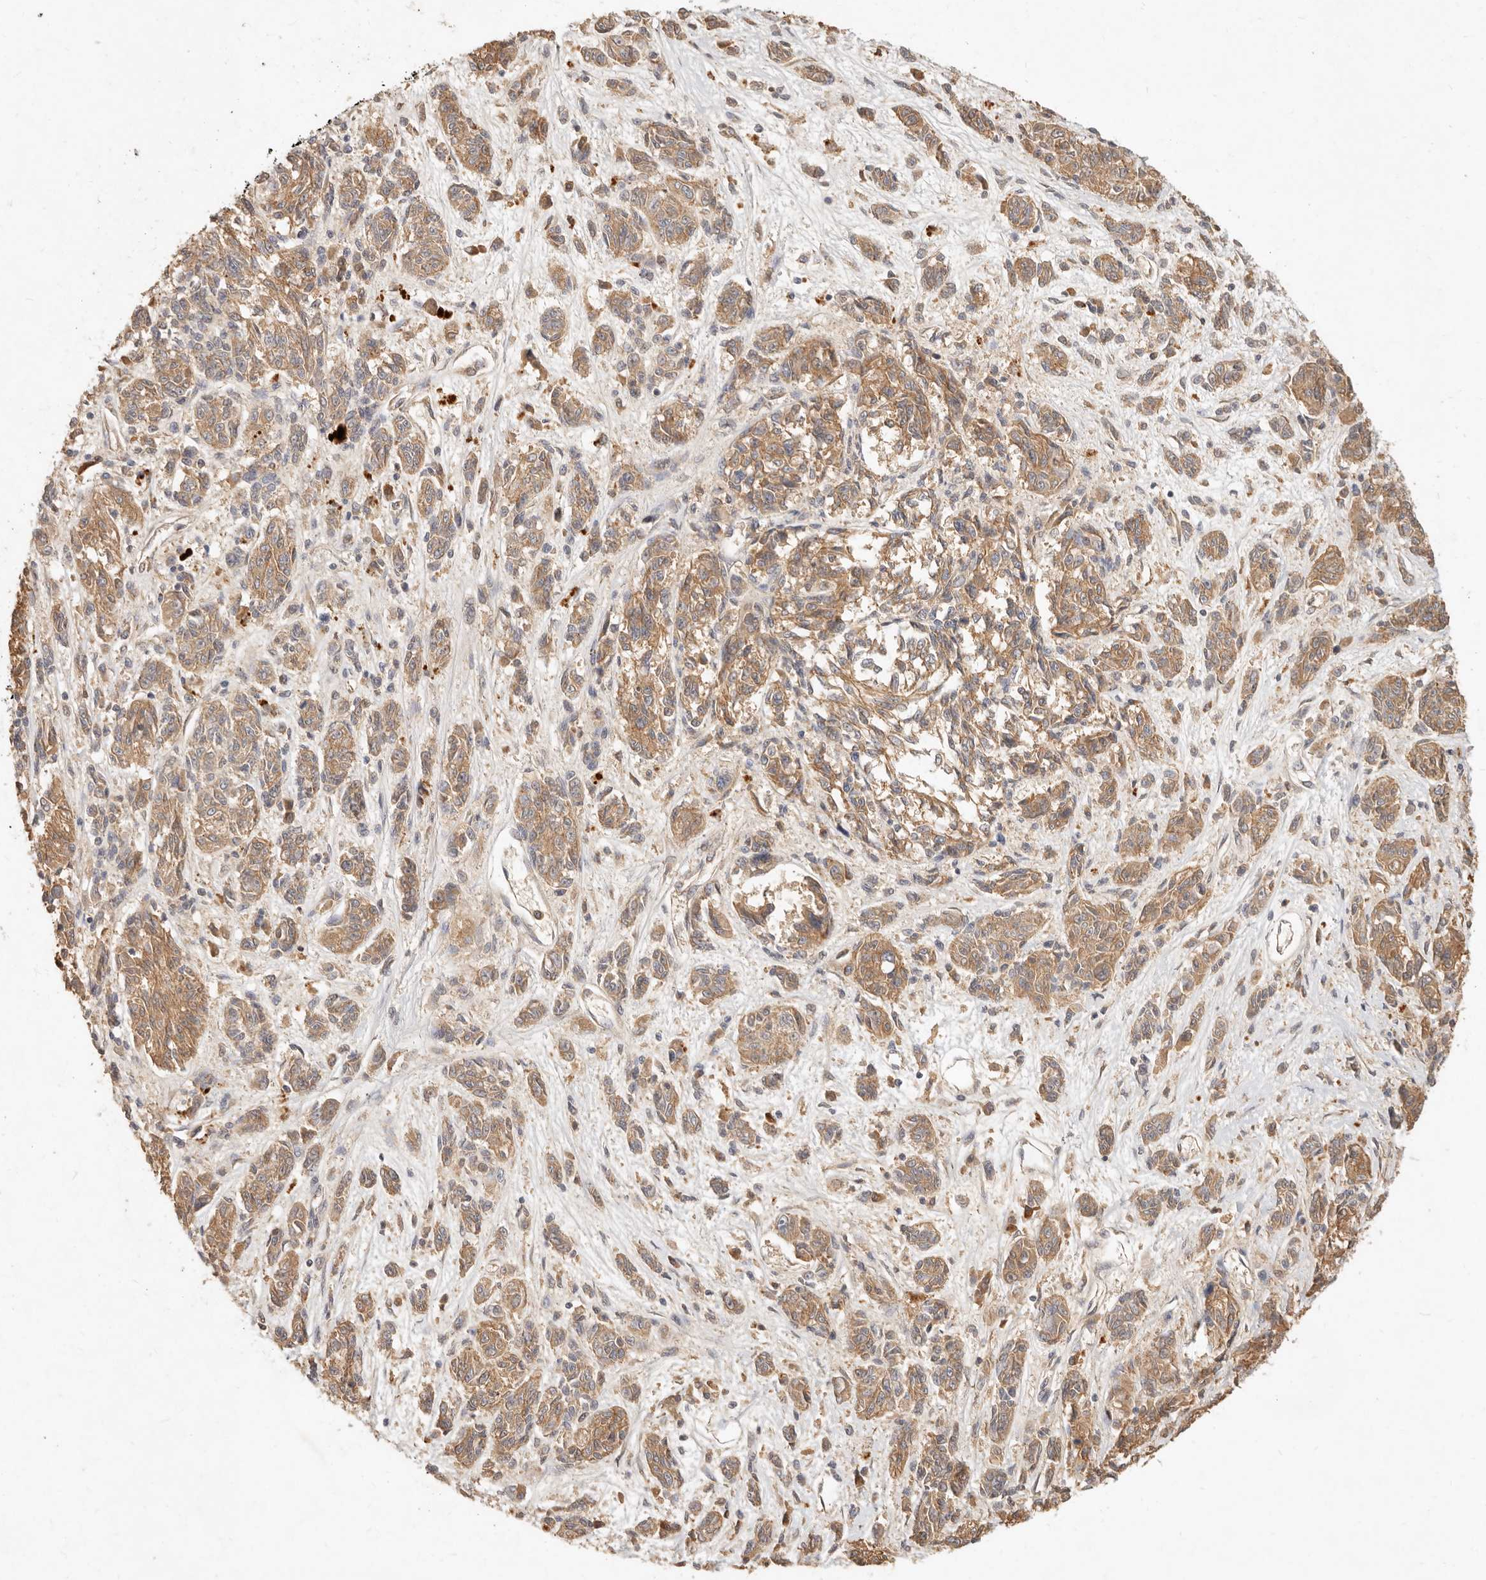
{"staining": {"intensity": "moderate", "quantity": ">75%", "location": "cytoplasmic/membranous"}, "tissue": "melanoma", "cell_type": "Tumor cells", "image_type": "cancer", "snomed": [{"axis": "morphology", "description": "Malignant melanoma, NOS"}, {"axis": "topography", "description": "Skin"}], "caption": "Melanoma tissue displays moderate cytoplasmic/membranous staining in approximately >75% of tumor cells (DAB (3,3'-diaminobenzidine) IHC with brightfield microscopy, high magnification).", "gene": "FREM2", "patient": {"sex": "male", "age": 53}}